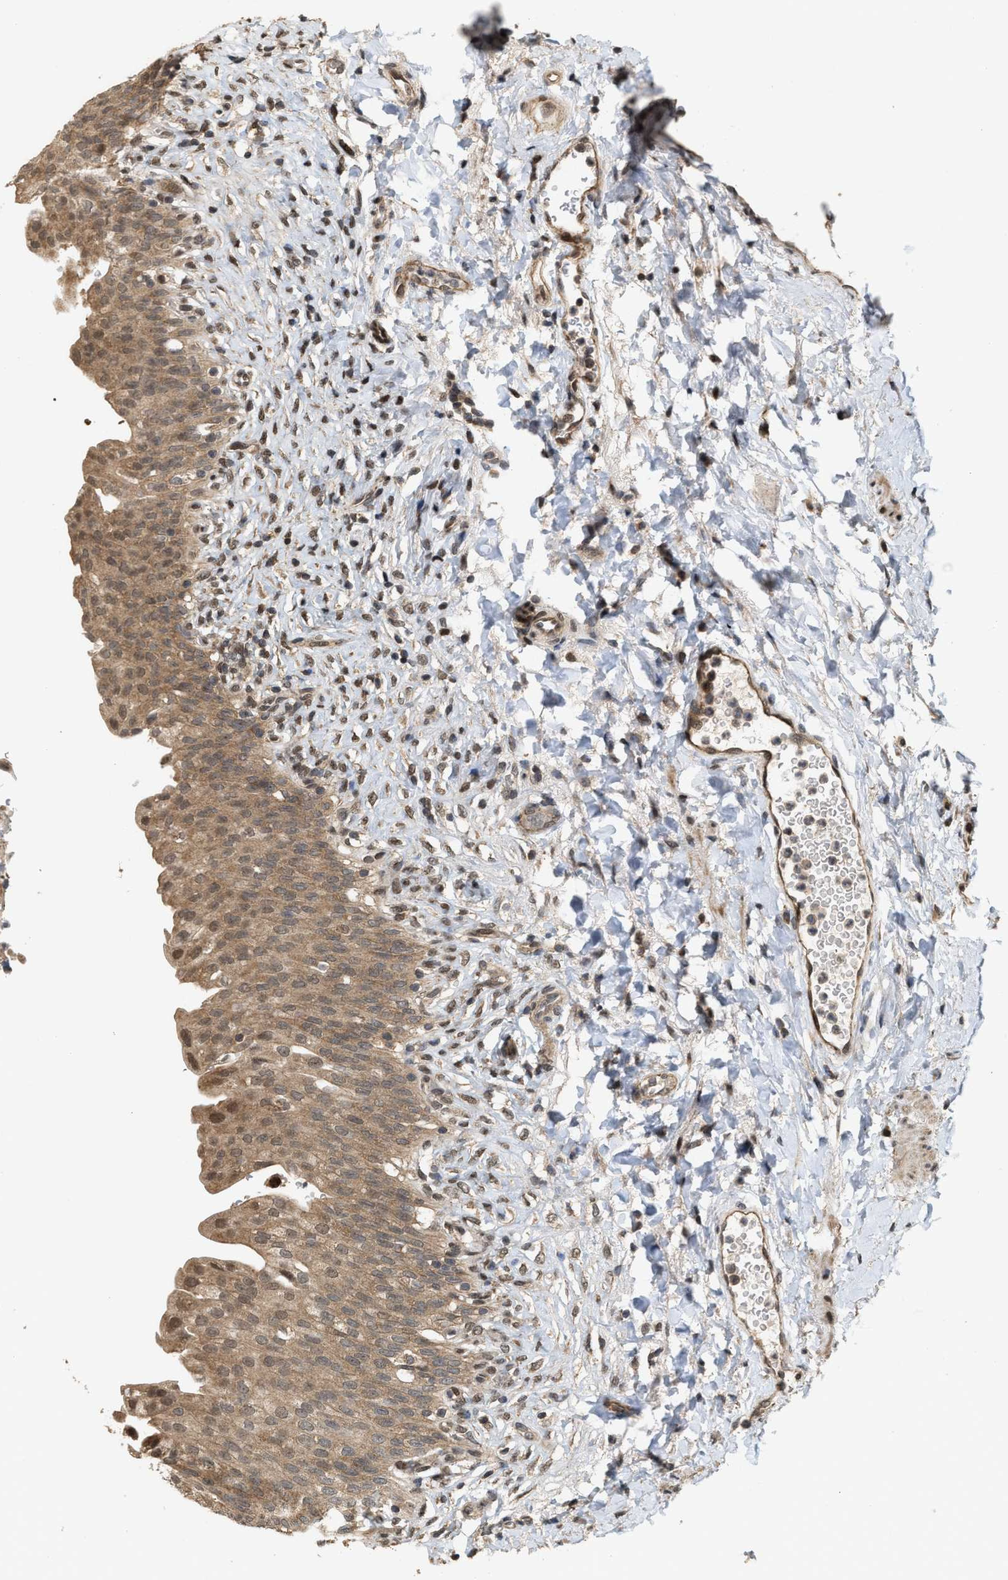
{"staining": {"intensity": "strong", "quantity": ">75%", "location": "cytoplasmic/membranous,nuclear"}, "tissue": "urinary bladder", "cell_type": "Urothelial cells", "image_type": "normal", "snomed": [{"axis": "morphology", "description": "Urothelial carcinoma, High grade"}, {"axis": "topography", "description": "Urinary bladder"}], "caption": "Immunohistochemical staining of benign urinary bladder reveals strong cytoplasmic/membranous,nuclear protein staining in about >75% of urothelial cells.", "gene": "ELP2", "patient": {"sex": "male", "age": 46}}